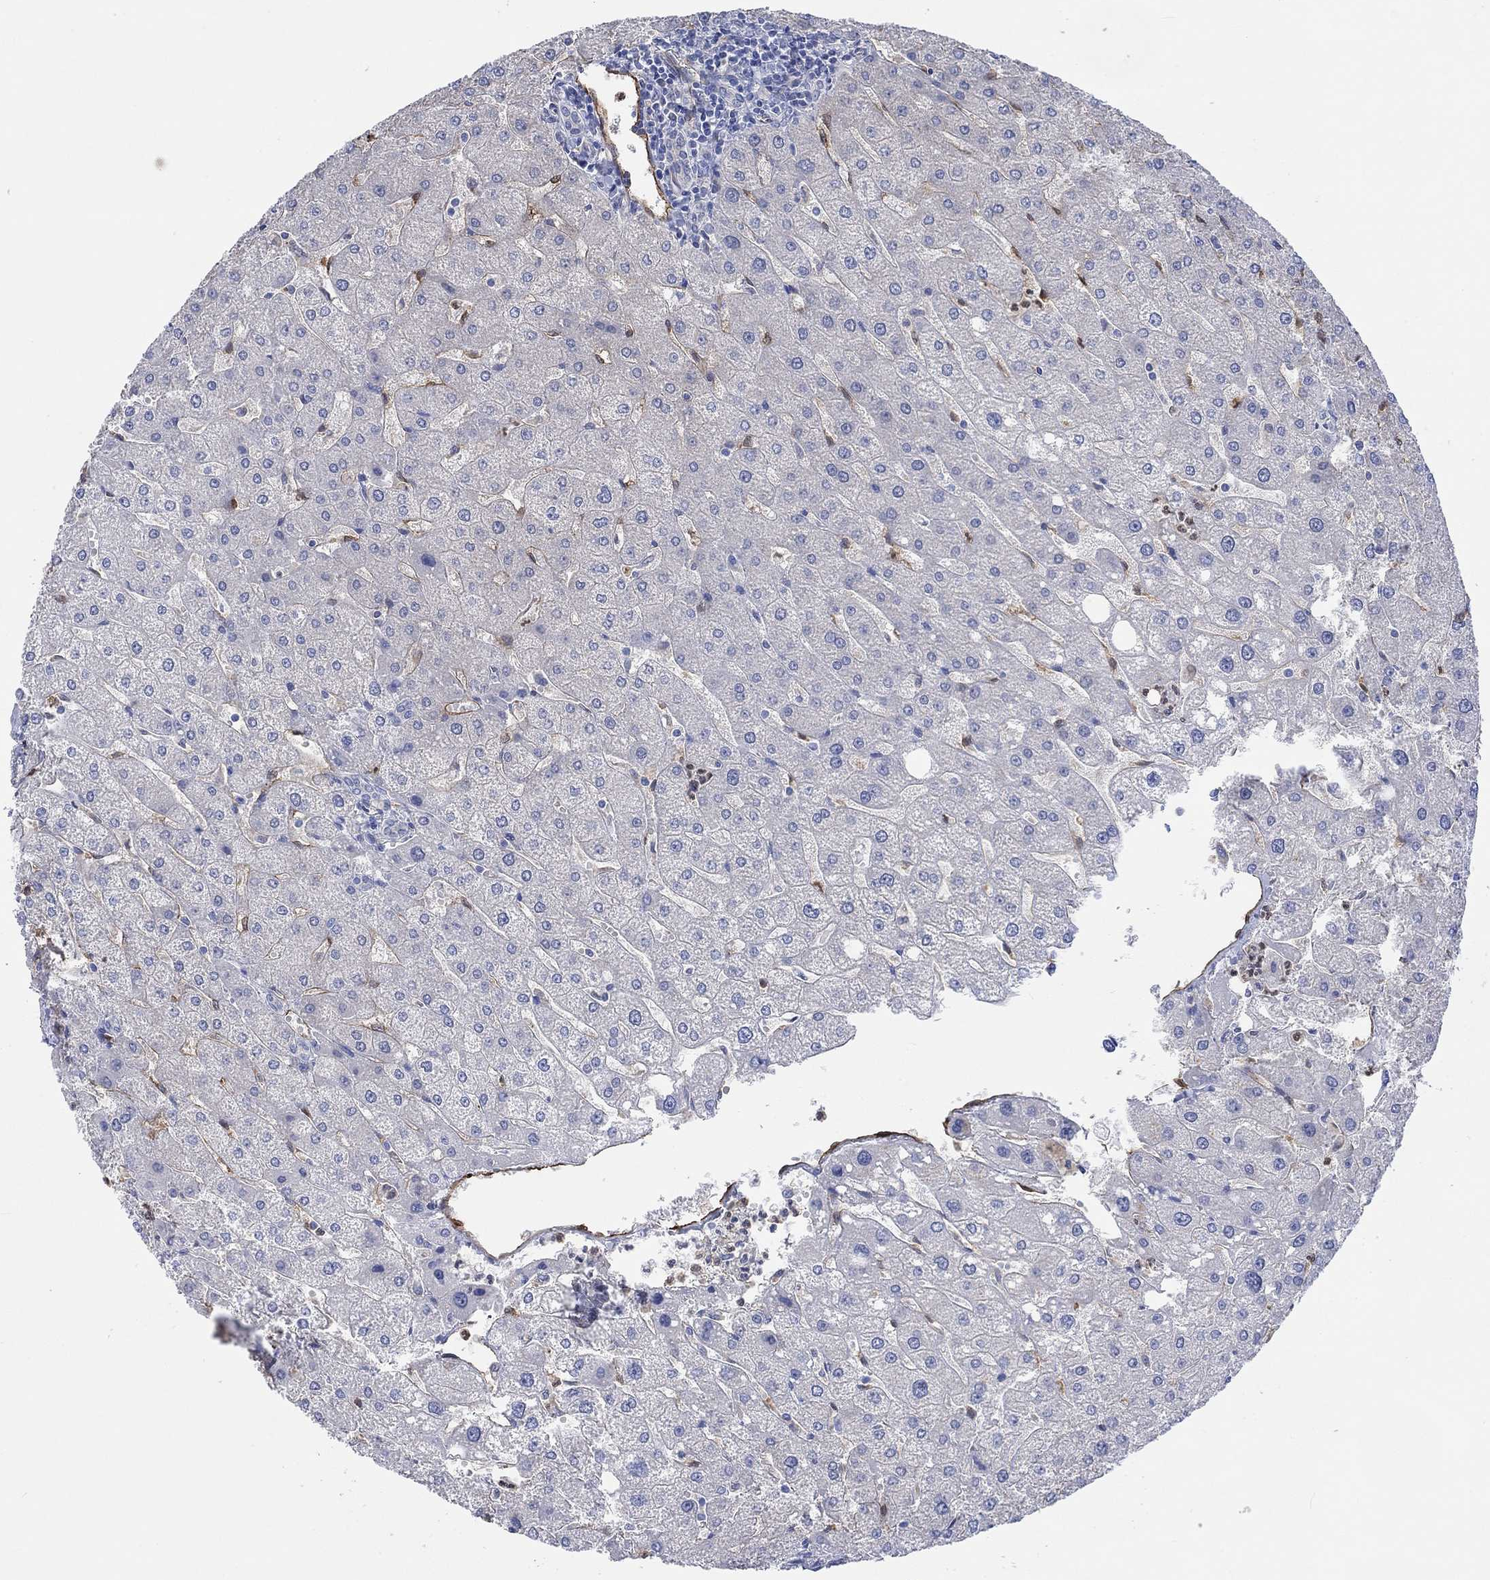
{"staining": {"intensity": "negative", "quantity": "none", "location": "none"}, "tissue": "liver", "cell_type": "Cholangiocytes", "image_type": "normal", "snomed": [{"axis": "morphology", "description": "Normal tissue, NOS"}, {"axis": "topography", "description": "Liver"}], "caption": "High magnification brightfield microscopy of benign liver stained with DAB (brown) and counterstained with hematoxylin (blue): cholangiocytes show no significant expression. The staining is performed using DAB brown chromogen with nuclei counter-stained in using hematoxylin.", "gene": "TGM2", "patient": {"sex": "male", "age": 67}}